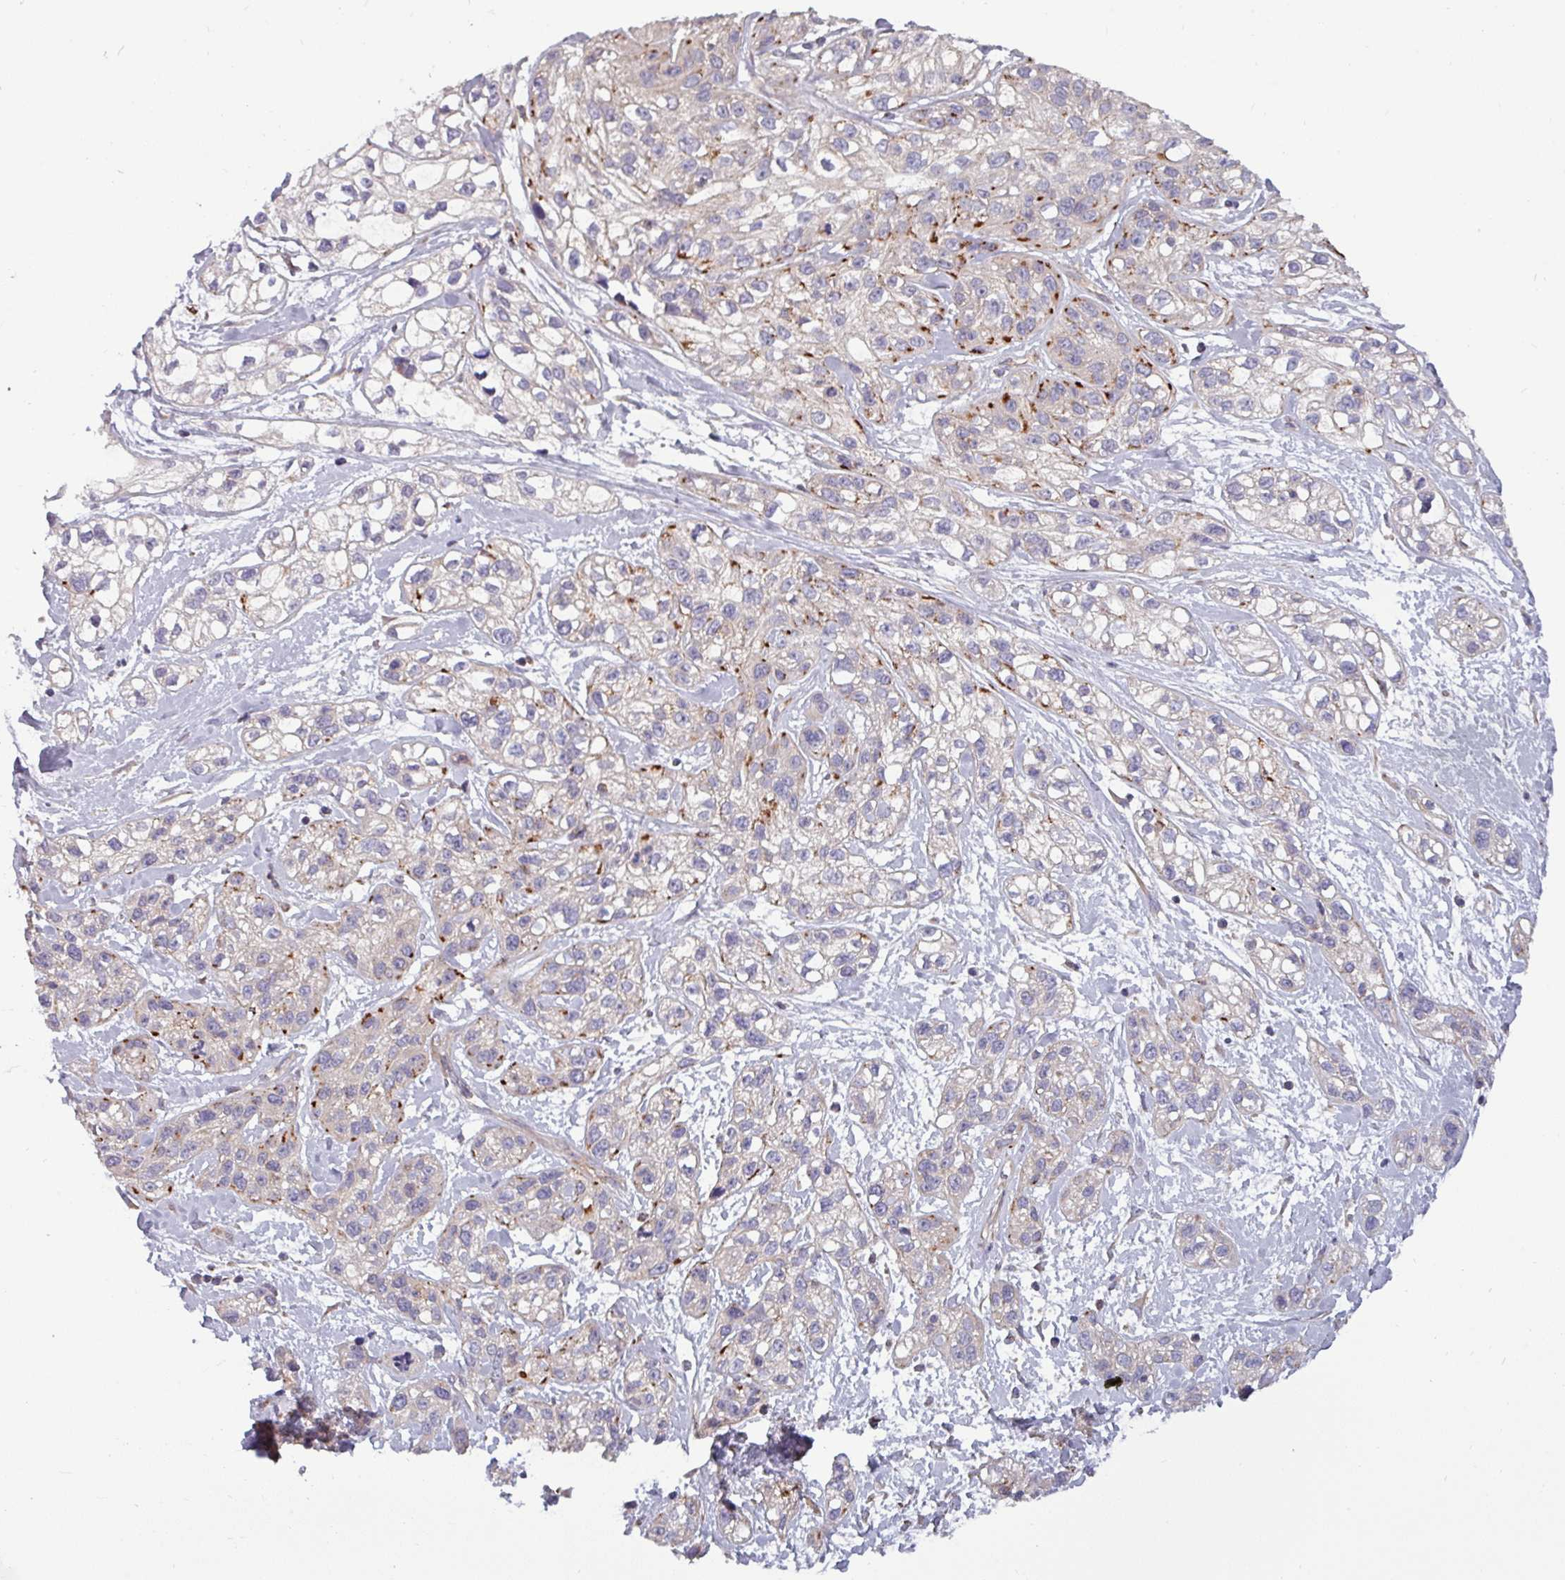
{"staining": {"intensity": "strong", "quantity": "<25%", "location": "cytoplasmic/membranous"}, "tissue": "skin cancer", "cell_type": "Tumor cells", "image_type": "cancer", "snomed": [{"axis": "morphology", "description": "Squamous cell carcinoma, NOS"}, {"axis": "topography", "description": "Skin"}], "caption": "Human squamous cell carcinoma (skin) stained with a protein marker reveals strong staining in tumor cells.", "gene": "PLIN2", "patient": {"sex": "male", "age": 82}}